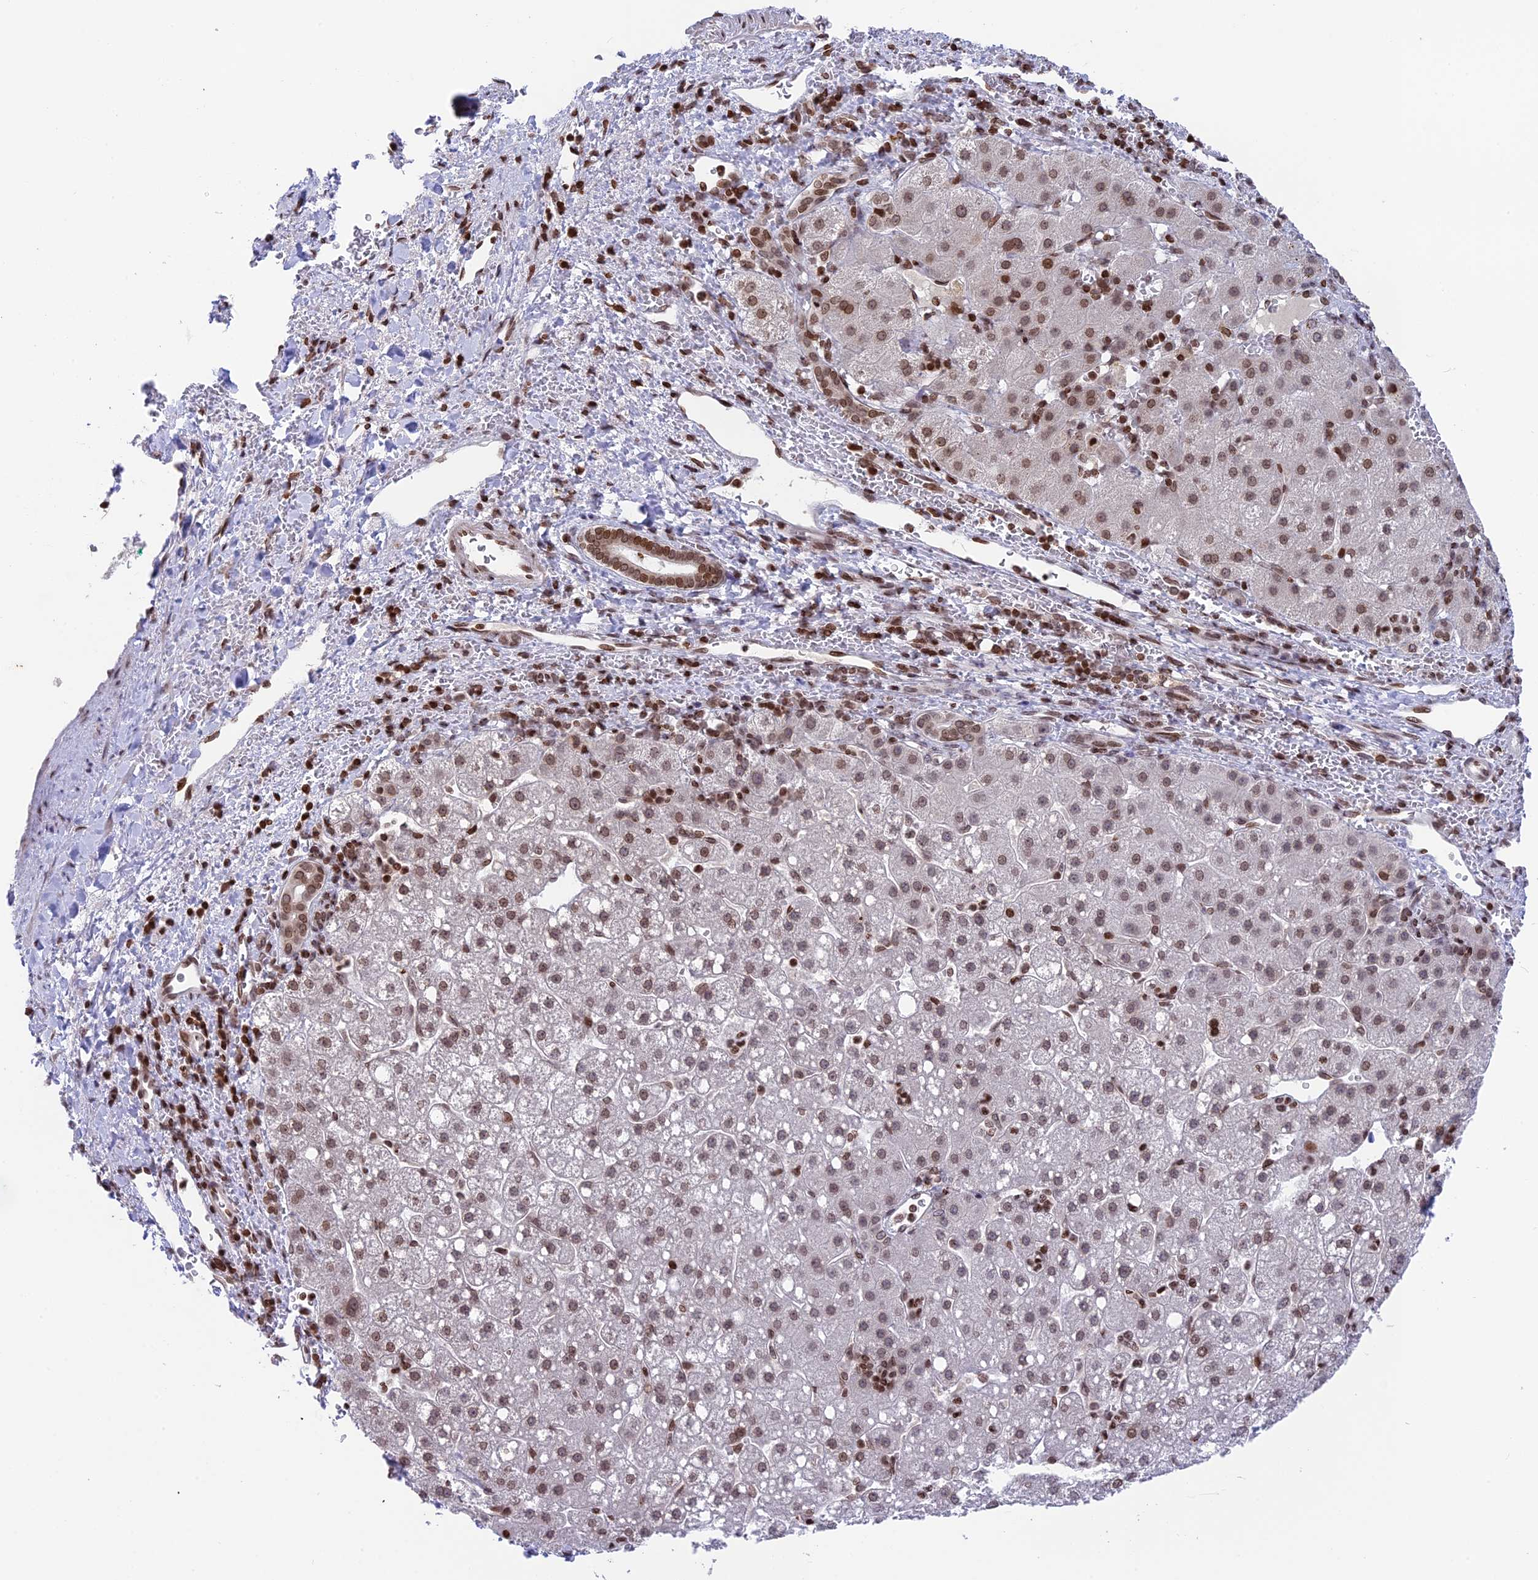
{"staining": {"intensity": "moderate", "quantity": ">75%", "location": "nuclear"}, "tissue": "liver cancer", "cell_type": "Tumor cells", "image_type": "cancer", "snomed": [{"axis": "morphology", "description": "Carcinoma, Hepatocellular, NOS"}, {"axis": "topography", "description": "Liver"}], "caption": "Tumor cells reveal medium levels of moderate nuclear positivity in approximately >75% of cells in liver cancer. (DAB (3,3'-diaminobenzidine) IHC with brightfield microscopy, high magnification).", "gene": "TET2", "patient": {"sex": "male", "age": 57}}